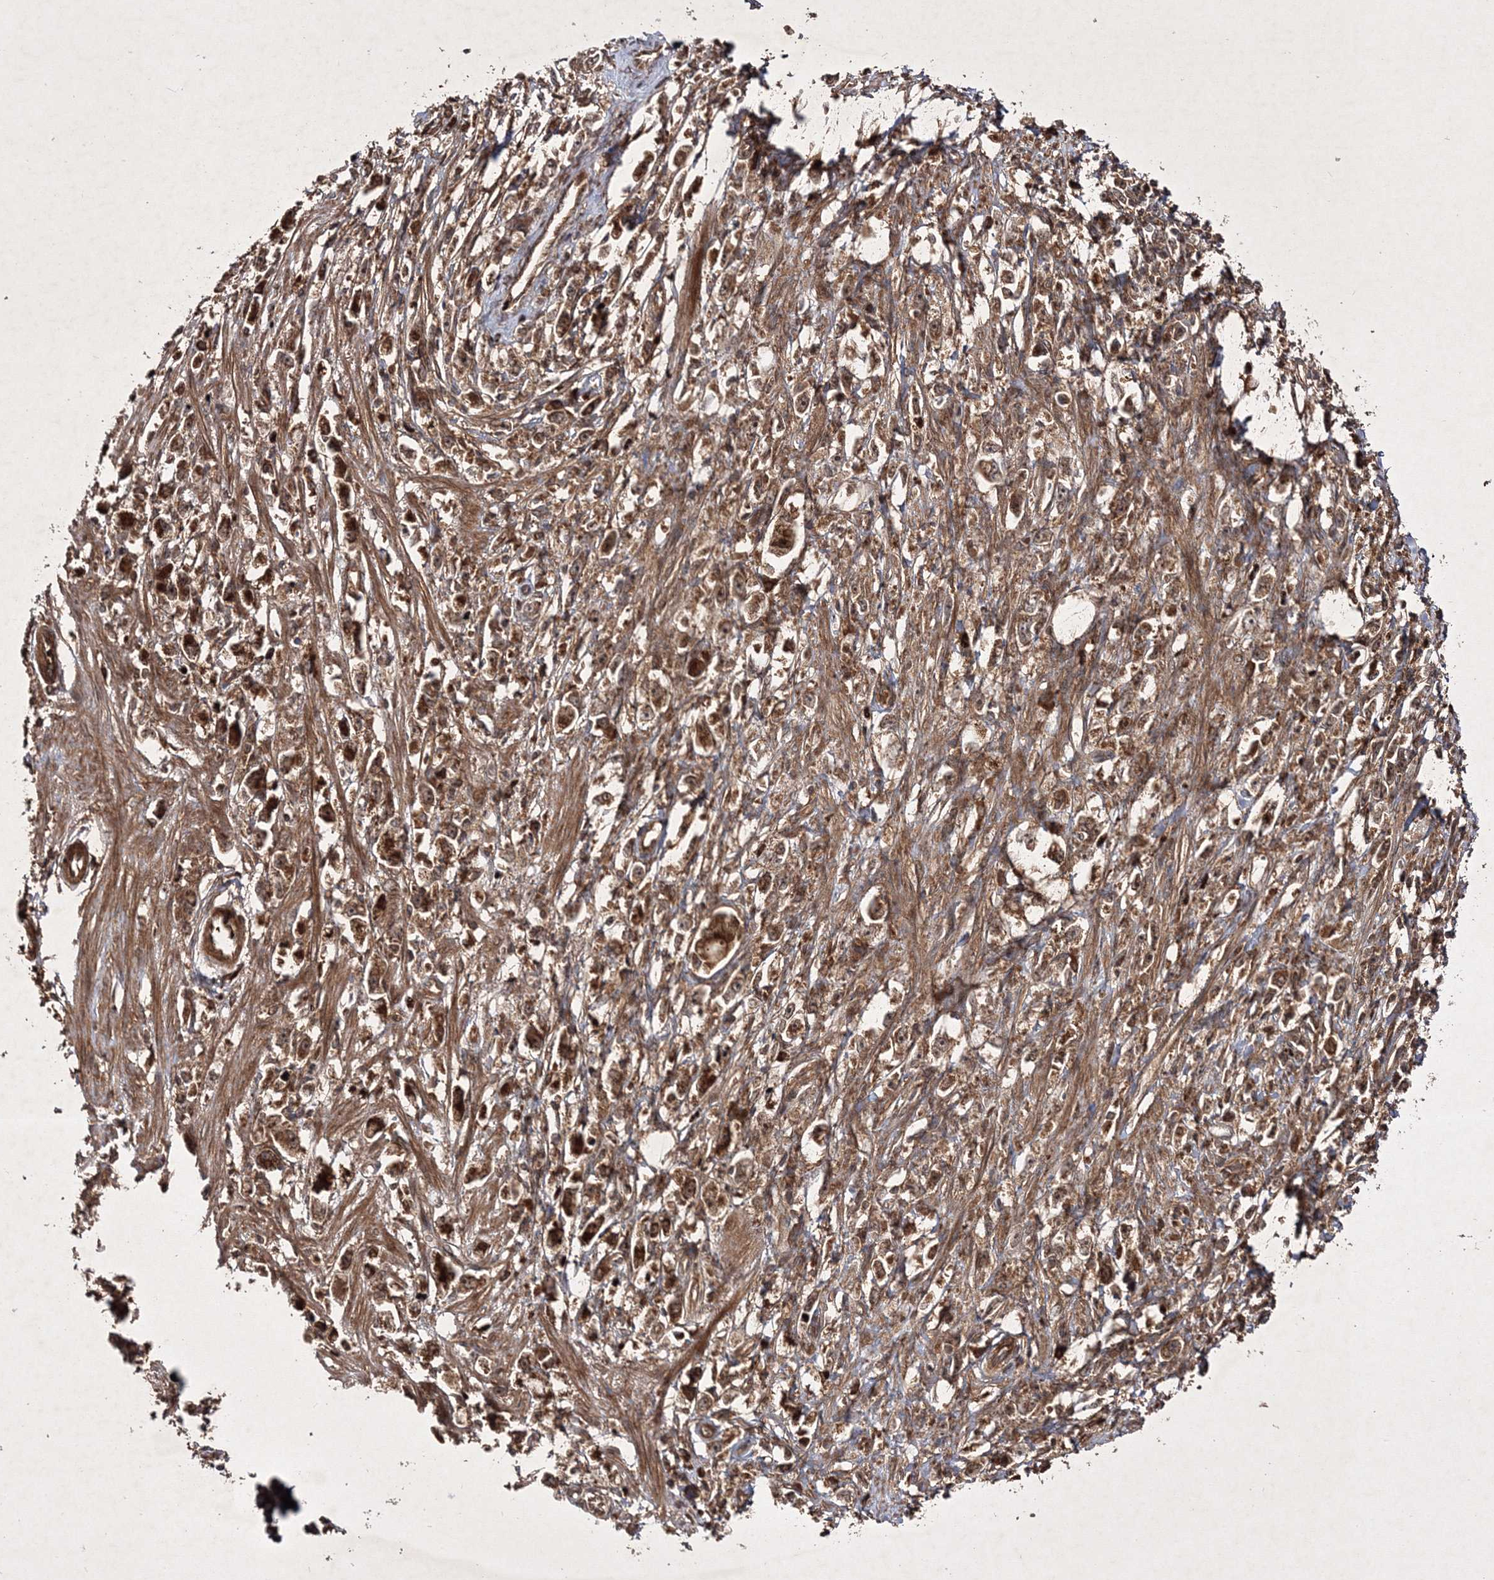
{"staining": {"intensity": "strong", "quantity": "25%-75%", "location": "cytoplasmic/membranous,nuclear"}, "tissue": "stomach cancer", "cell_type": "Tumor cells", "image_type": "cancer", "snomed": [{"axis": "morphology", "description": "Adenocarcinoma, NOS"}, {"axis": "topography", "description": "Stomach"}], "caption": "Adenocarcinoma (stomach) tissue exhibits strong cytoplasmic/membranous and nuclear expression in approximately 25%-75% of tumor cells, visualized by immunohistochemistry. (DAB (3,3'-diaminobenzidine) = brown stain, brightfield microscopy at high magnification).", "gene": "DNAJC13", "patient": {"sex": "female", "age": 59}}